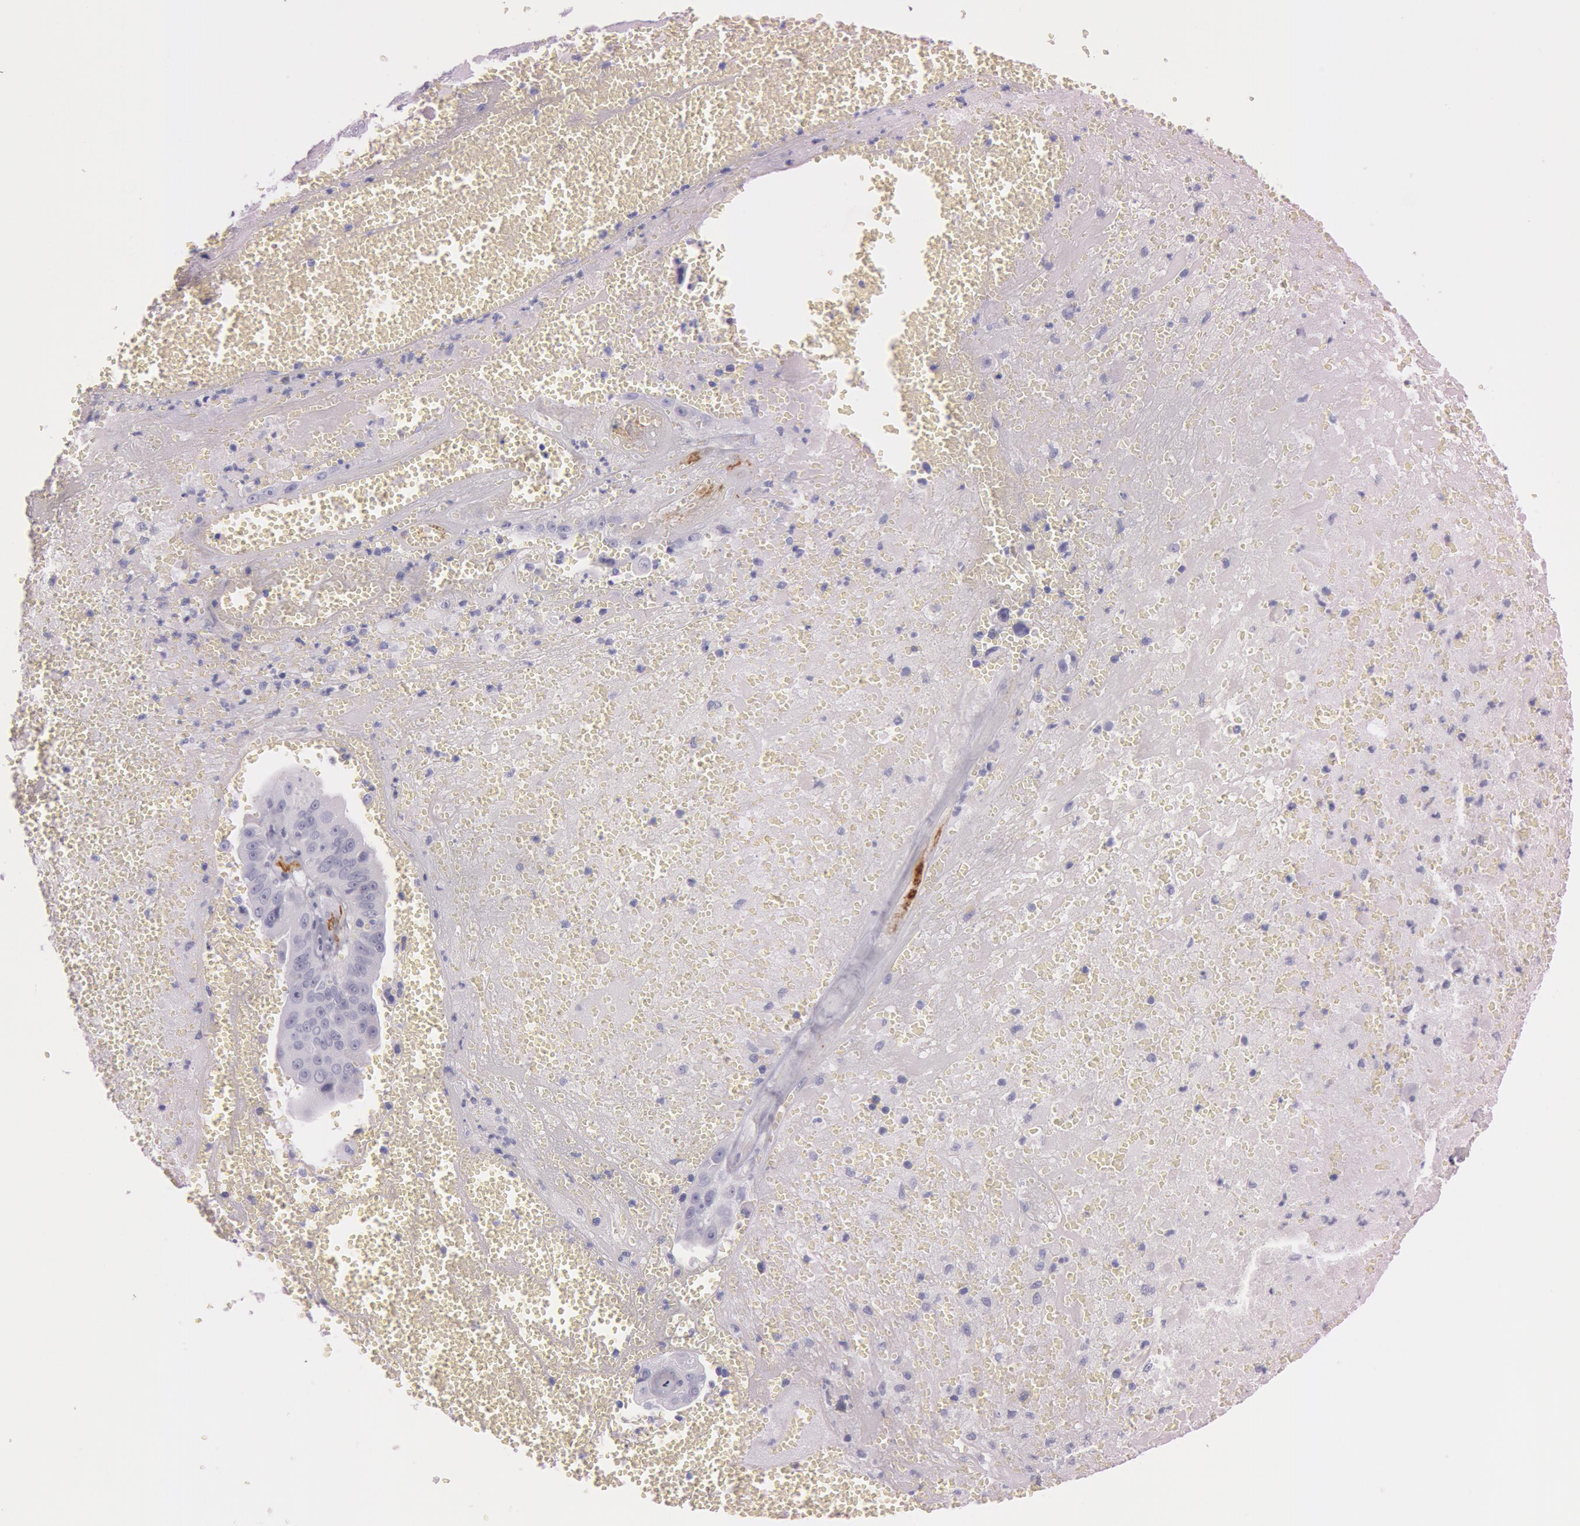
{"staining": {"intensity": "negative", "quantity": "none", "location": "none"}, "tissue": "liver cancer", "cell_type": "Tumor cells", "image_type": "cancer", "snomed": [{"axis": "morphology", "description": "Cholangiocarcinoma"}, {"axis": "topography", "description": "Liver"}], "caption": "Liver cholangiocarcinoma was stained to show a protein in brown. There is no significant expression in tumor cells.", "gene": "FOLH1", "patient": {"sex": "female", "age": 79}}